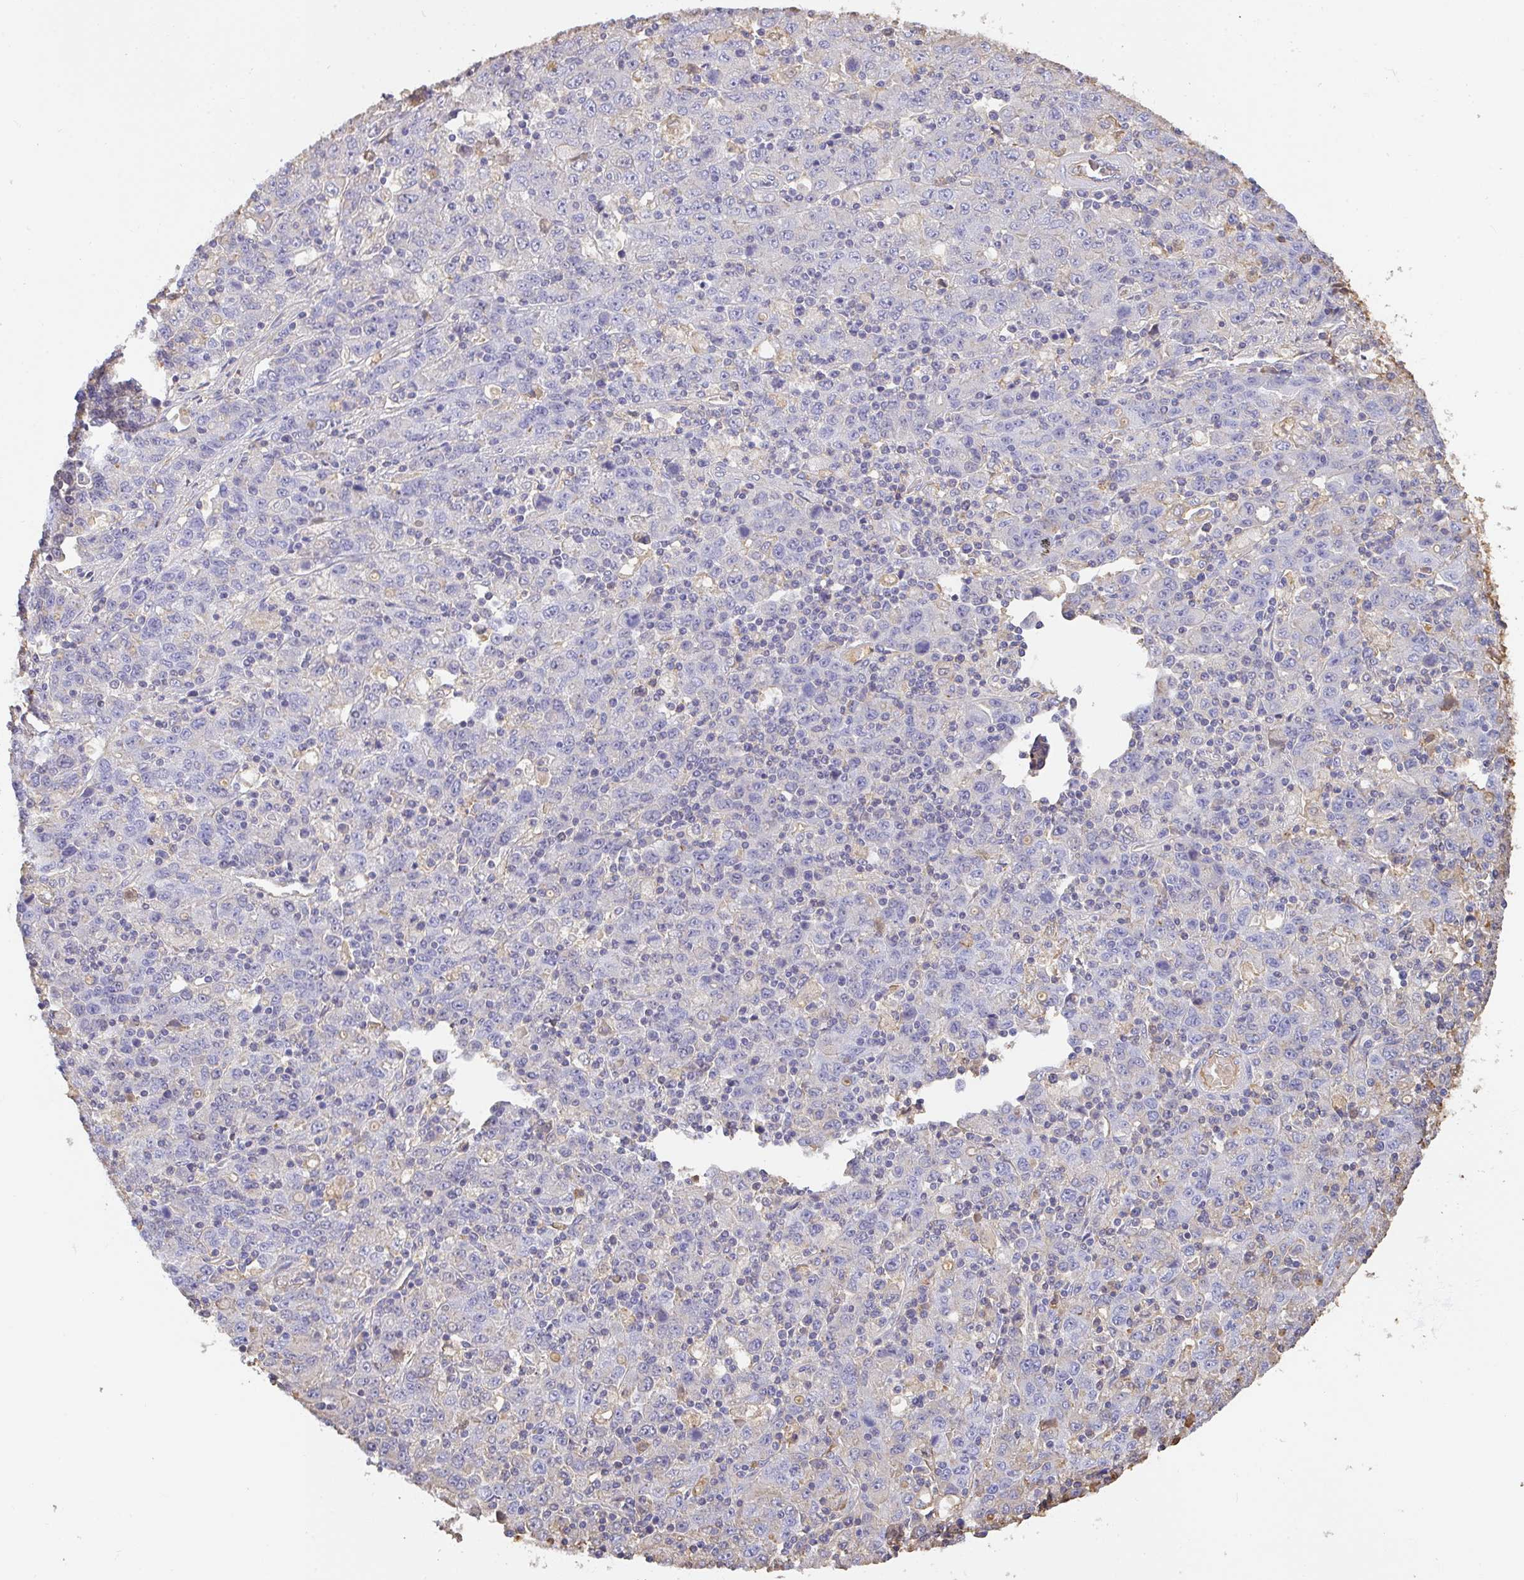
{"staining": {"intensity": "negative", "quantity": "none", "location": "none"}, "tissue": "stomach cancer", "cell_type": "Tumor cells", "image_type": "cancer", "snomed": [{"axis": "morphology", "description": "Adenocarcinoma, NOS"}, {"axis": "topography", "description": "Stomach, upper"}], "caption": "Stomach cancer (adenocarcinoma) was stained to show a protein in brown. There is no significant positivity in tumor cells.", "gene": "SMYD5", "patient": {"sex": "male", "age": 69}}